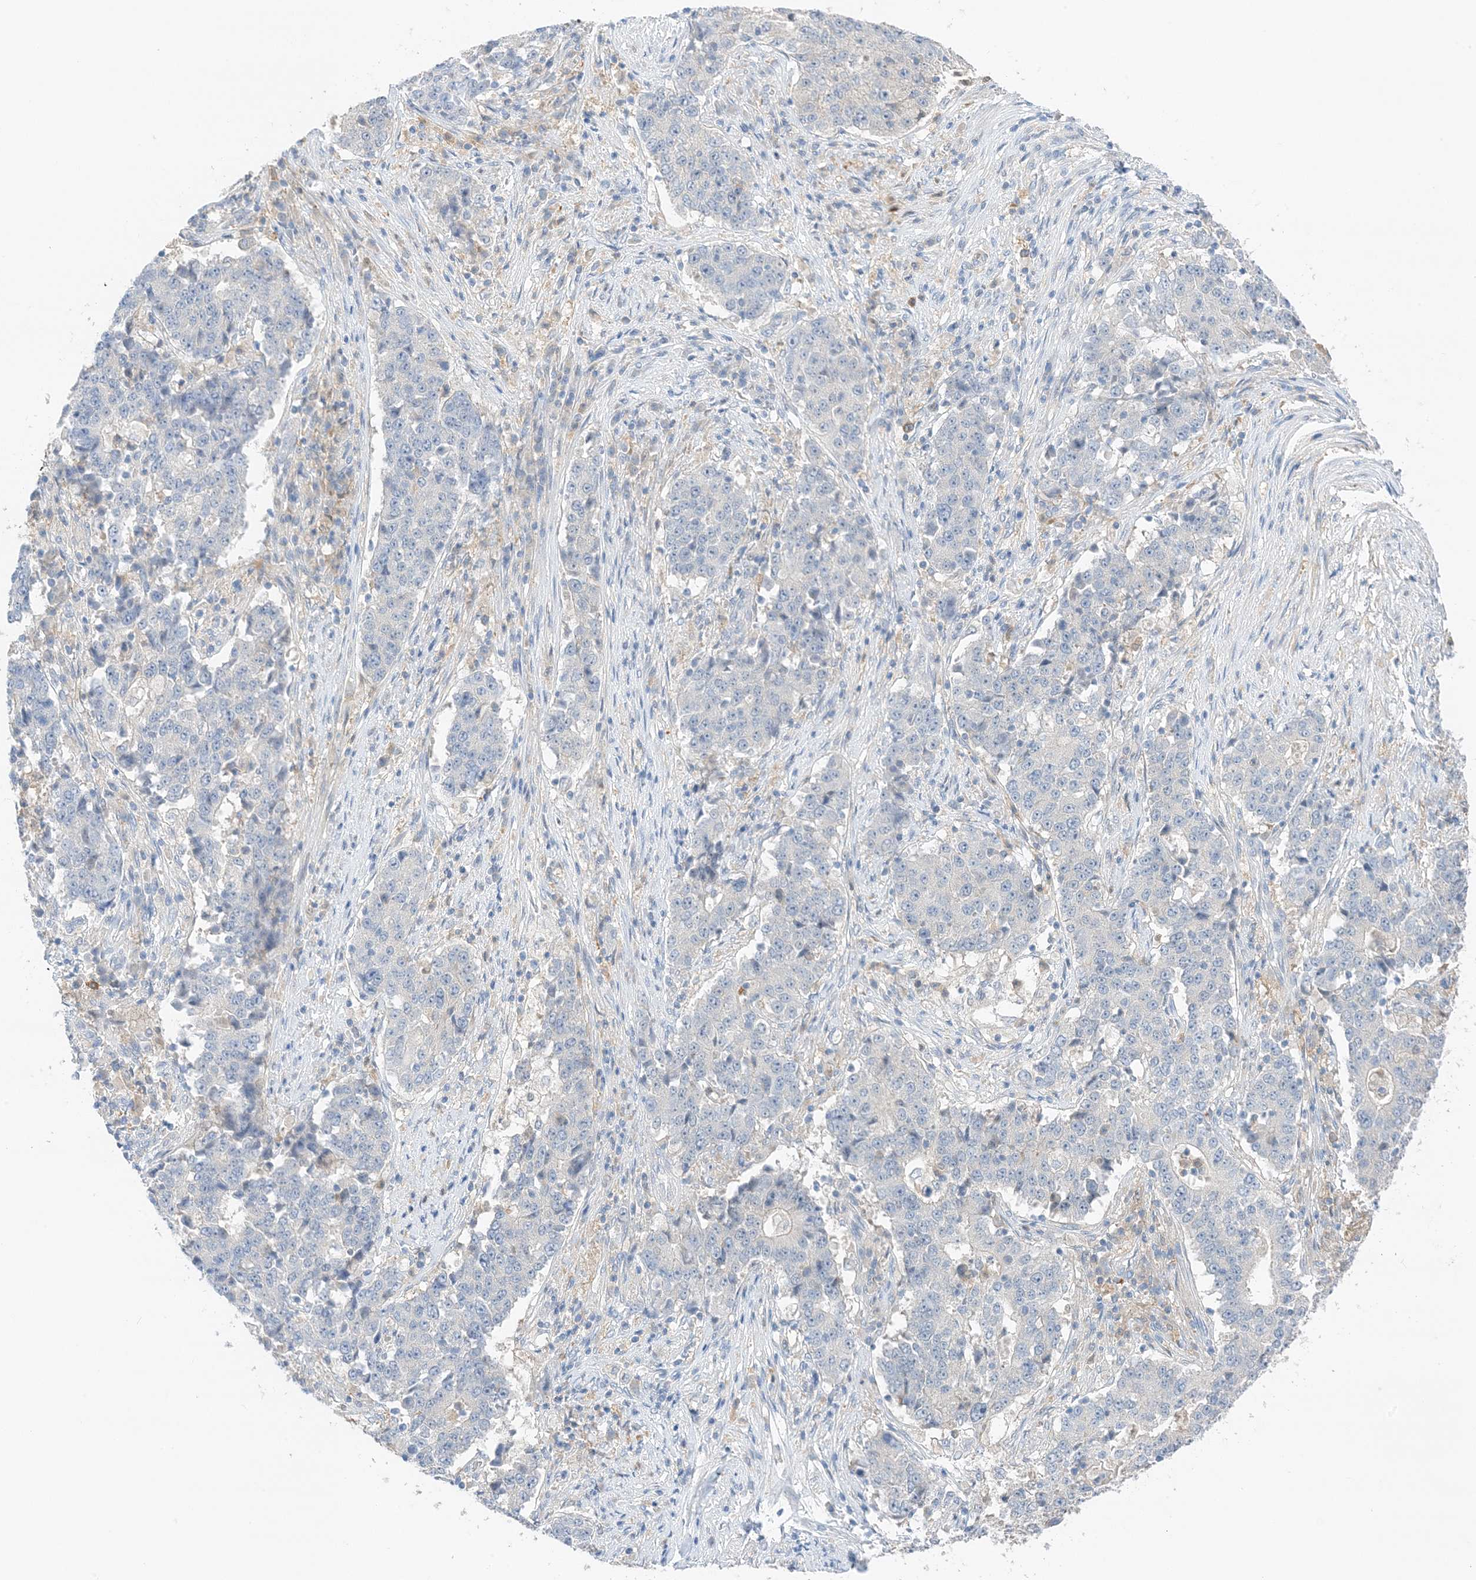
{"staining": {"intensity": "negative", "quantity": "none", "location": "none"}, "tissue": "stomach cancer", "cell_type": "Tumor cells", "image_type": "cancer", "snomed": [{"axis": "morphology", "description": "Adenocarcinoma, NOS"}, {"axis": "topography", "description": "Stomach"}], "caption": "The photomicrograph exhibits no staining of tumor cells in stomach cancer.", "gene": "KIFBP", "patient": {"sex": "male", "age": 59}}